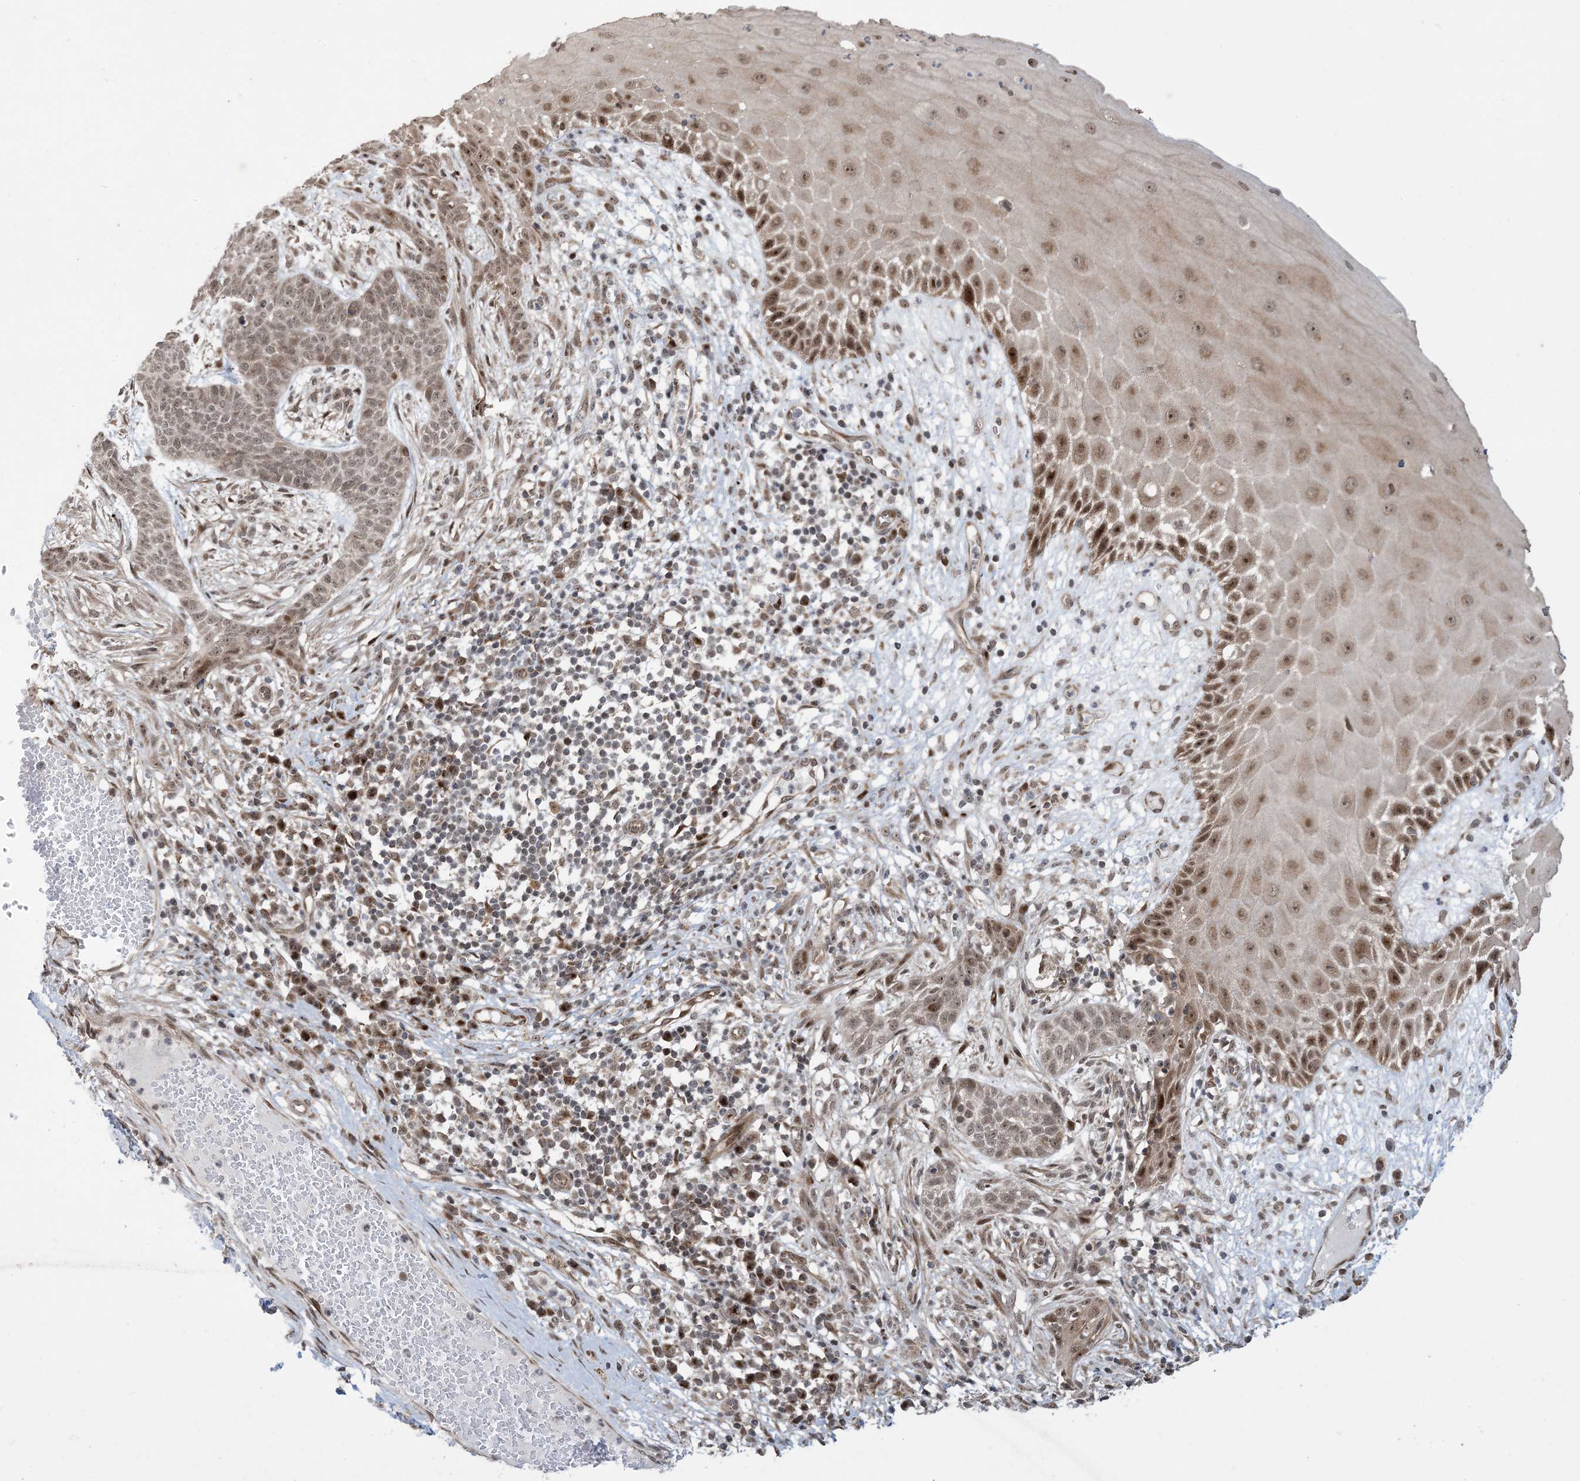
{"staining": {"intensity": "weak", "quantity": ">75%", "location": "nuclear"}, "tissue": "skin cancer", "cell_type": "Tumor cells", "image_type": "cancer", "snomed": [{"axis": "morphology", "description": "Normal tissue, NOS"}, {"axis": "morphology", "description": "Basal cell carcinoma"}, {"axis": "topography", "description": "Skin"}], "caption": "Immunohistochemistry (DAB (3,3'-diaminobenzidine)) staining of human basal cell carcinoma (skin) shows weak nuclear protein expression in about >75% of tumor cells.", "gene": "FAM9B", "patient": {"sex": "male", "age": 64}}